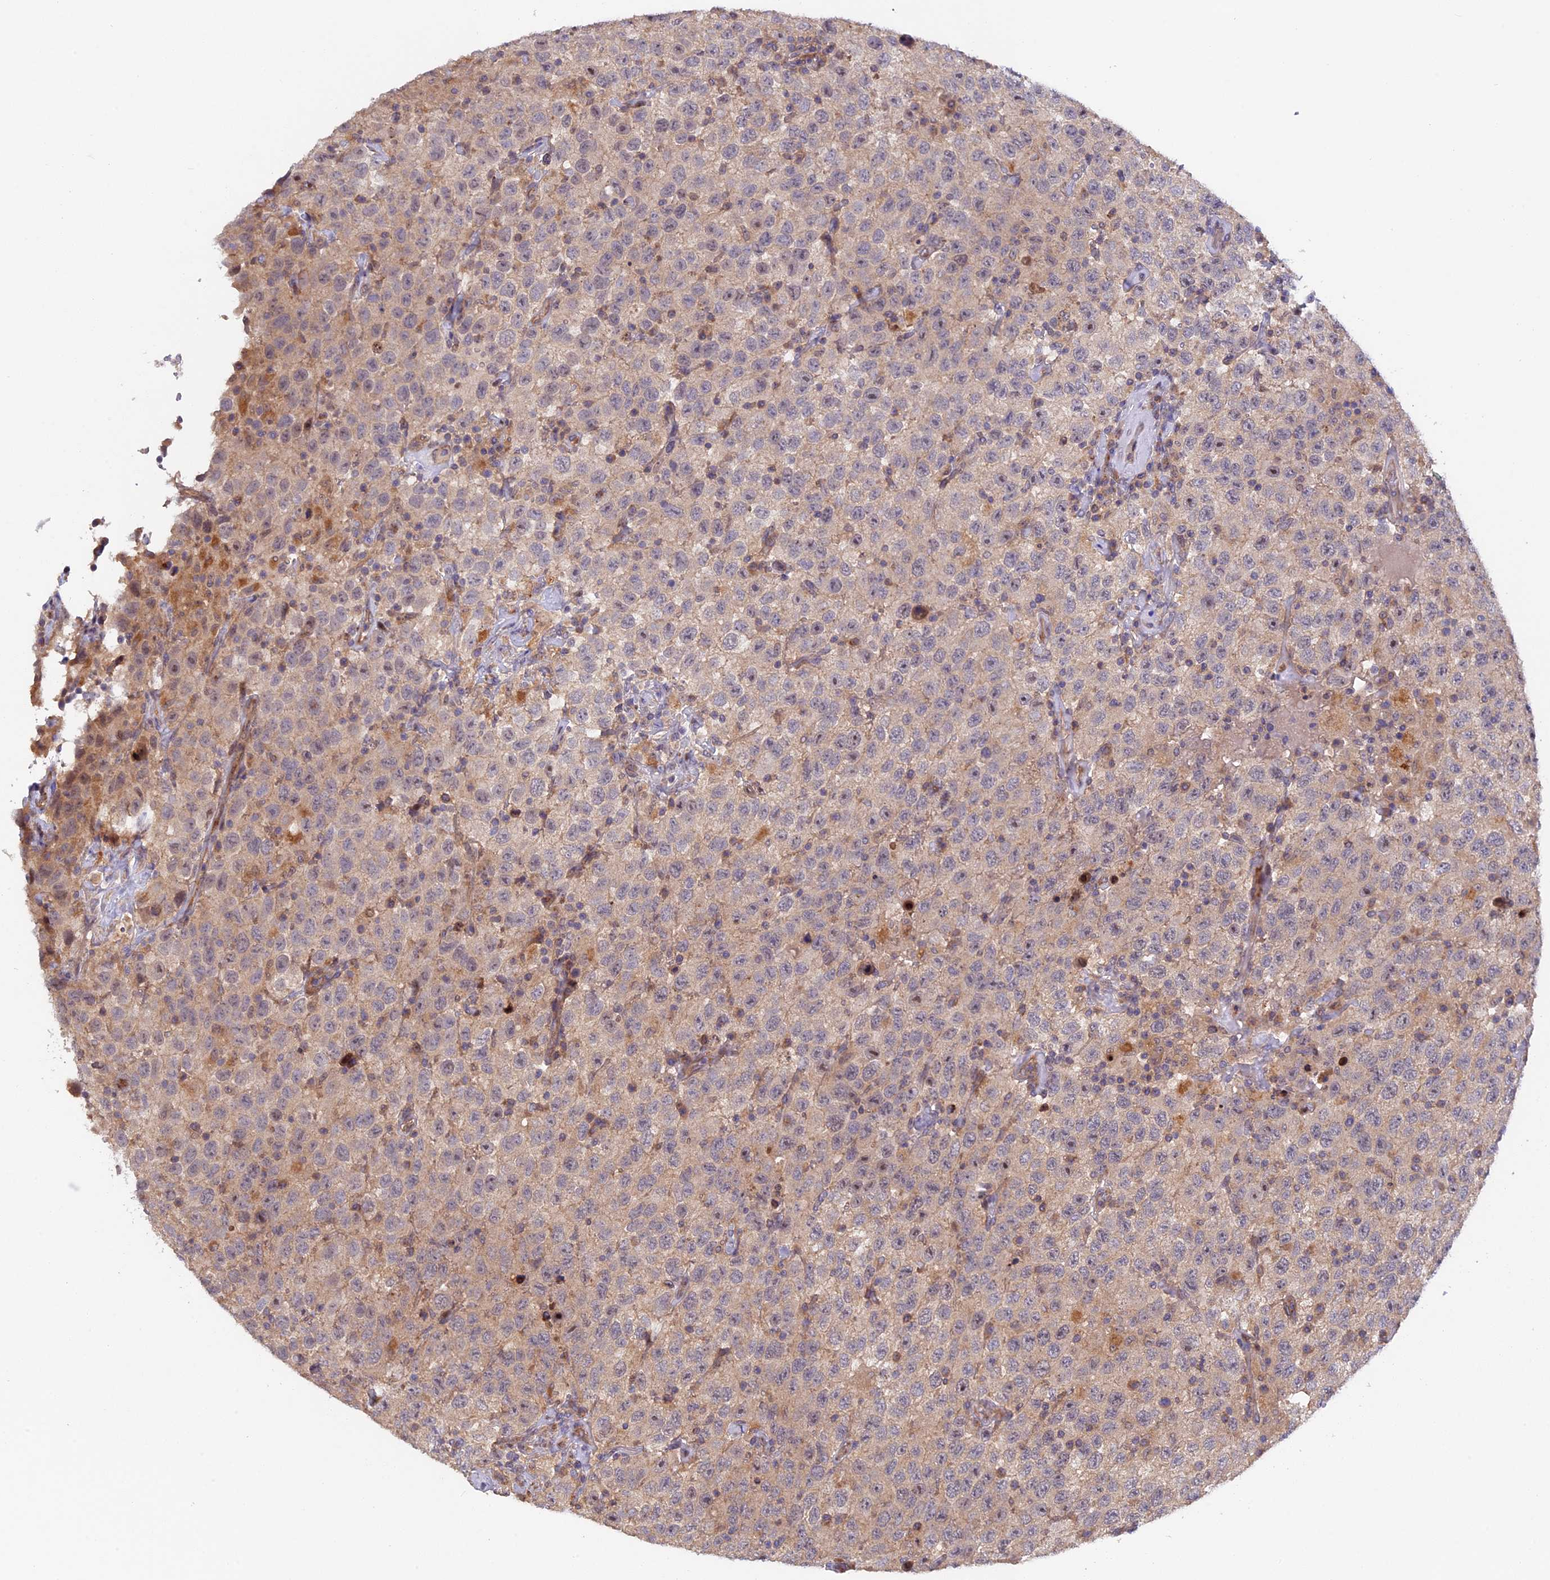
{"staining": {"intensity": "weak", "quantity": ">75%", "location": "cytoplasmic/membranous,nuclear"}, "tissue": "testis cancer", "cell_type": "Tumor cells", "image_type": "cancer", "snomed": [{"axis": "morphology", "description": "Seminoma, NOS"}, {"axis": "topography", "description": "Testis"}], "caption": "The micrograph demonstrates staining of testis cancer (seminoma), revealing weak cytoplasmic/membranous and nuclear protein staining (brown color) within tumor cells.", "gene": "FERMT1", "patient": {"sex": "male", "age": 41}}